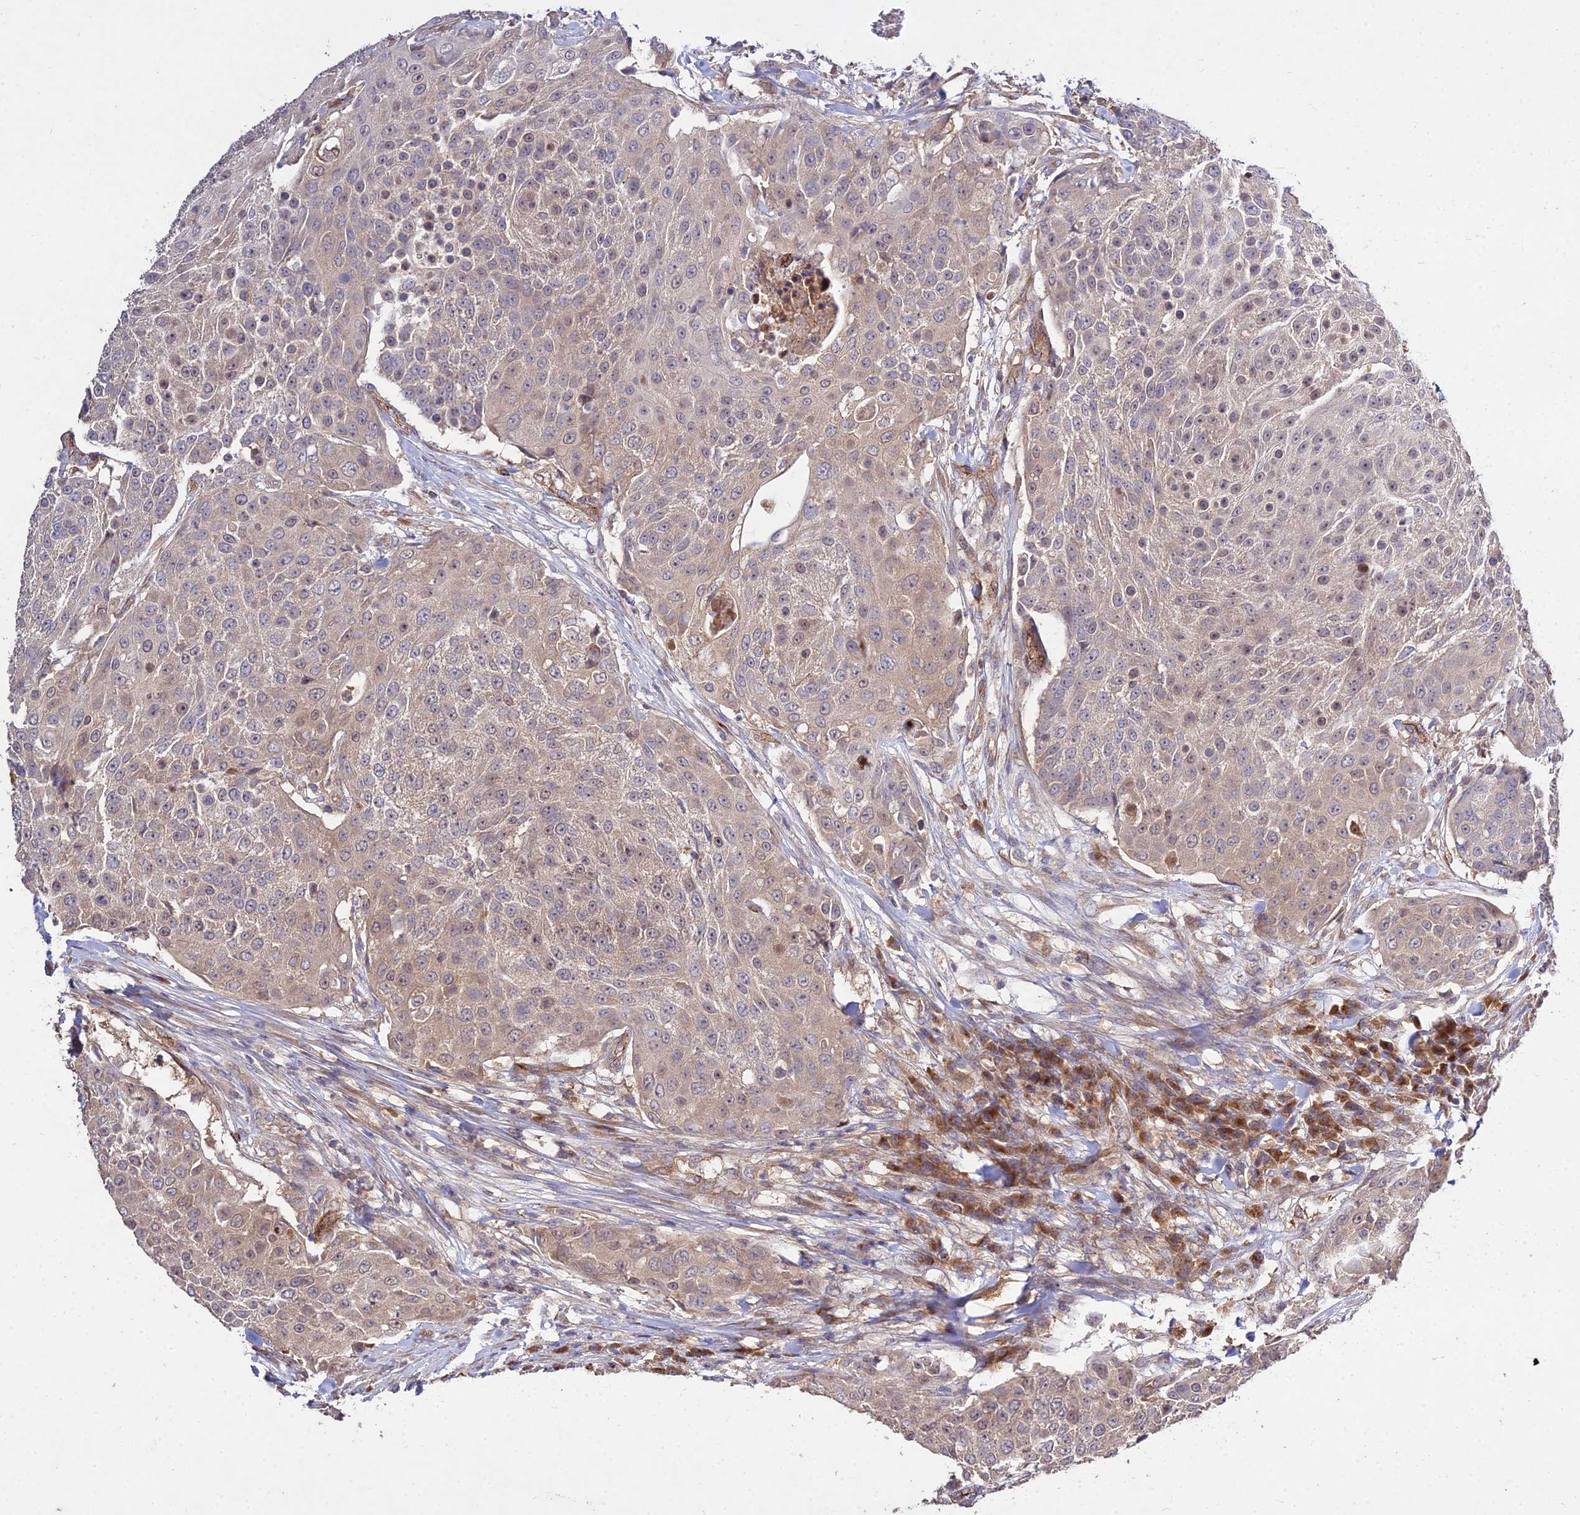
{"staining": {"intensity": "moderate", "quantity": "25%-75%", "location": "cytoplasmic/membranous,nuclear"}, "tissue": "urothelial cancer", "cell_type": "Tumor cells", "image_type": "cancer", "snomed": [{"axis": "morphology", "description": "Urothelial carcinoma, High grade"}, {"axis": "topography", "description": "Urinary bladder"}], "caption": "Immunohistochemical staining of urothelial carcinoma (high-grade) demonstrates medium levels of moderate cytoplasmic/membranous and nuclear protein expression in approximately 25%-75% of tumor cells. Using DAB (3,3'-diaminobenzidine) (brown) and hematoxylin (blue) stains, captured at high magnification using brightfield microscopy.", "gene": "GRTP1", "patient": {"sex": "female", "age": 63}}